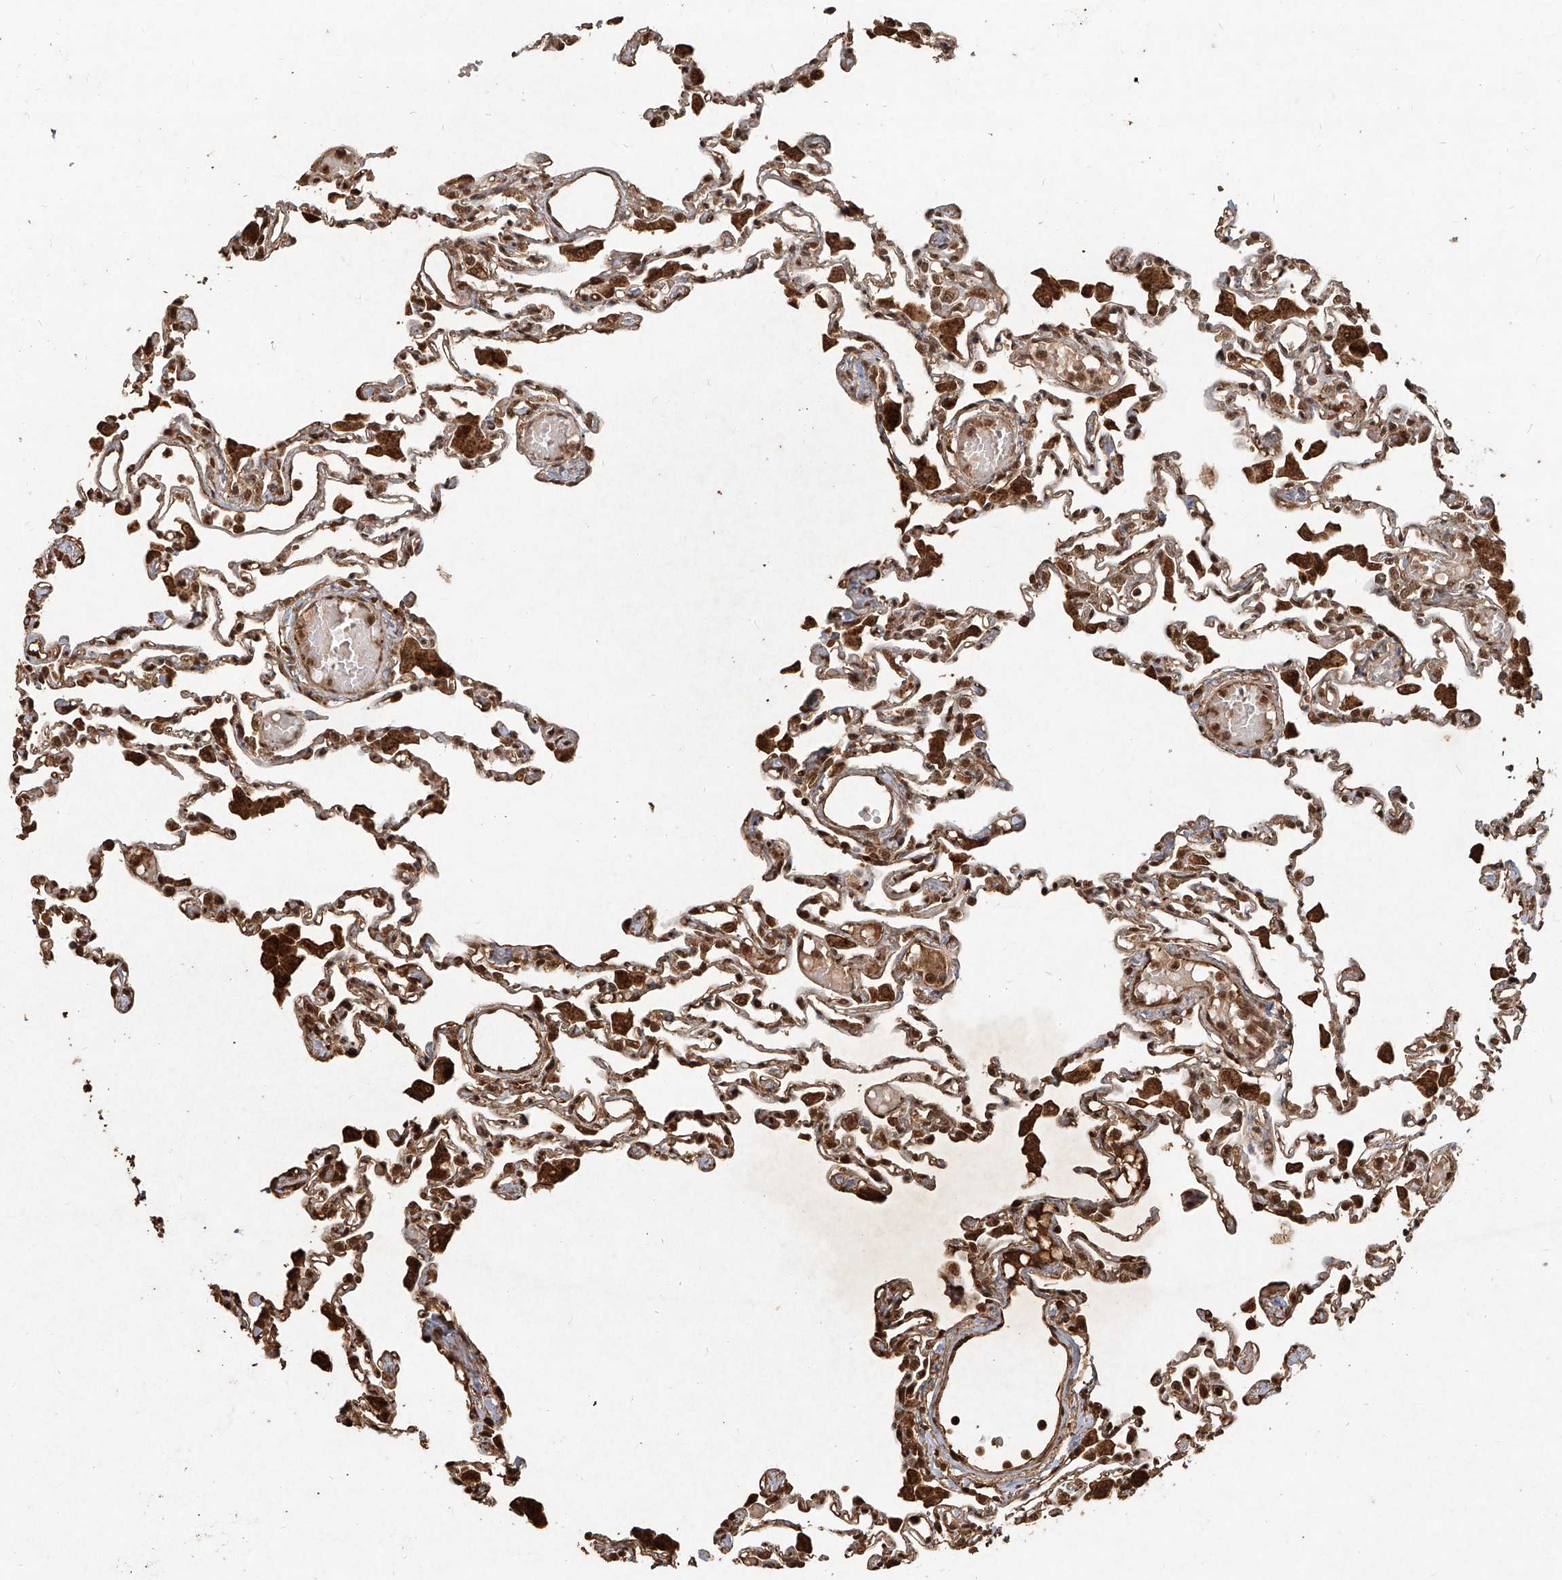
{"staining": {"intensity": "strong", "quantity": ">75%", "location": "nuclear"}, "tissue": "lung", "cell_type": "Alveolar cells", "image_type": "normal", "snomed": [{"axis": "morphology", "description": "Normal tissue, NOS"}, {"axis": "topography", "description": "Bronchus"}, {"axis": "topography", "description": "Lung"}], "caption": "Strong nuclear protein expression is identified in approximately >75% of alveolar cells in lung. (DAB IHC, brown staining for protein, blue staining for nuclei).", "gene": "UBE2K", "patient": {"sex": "female", "age": 49}}